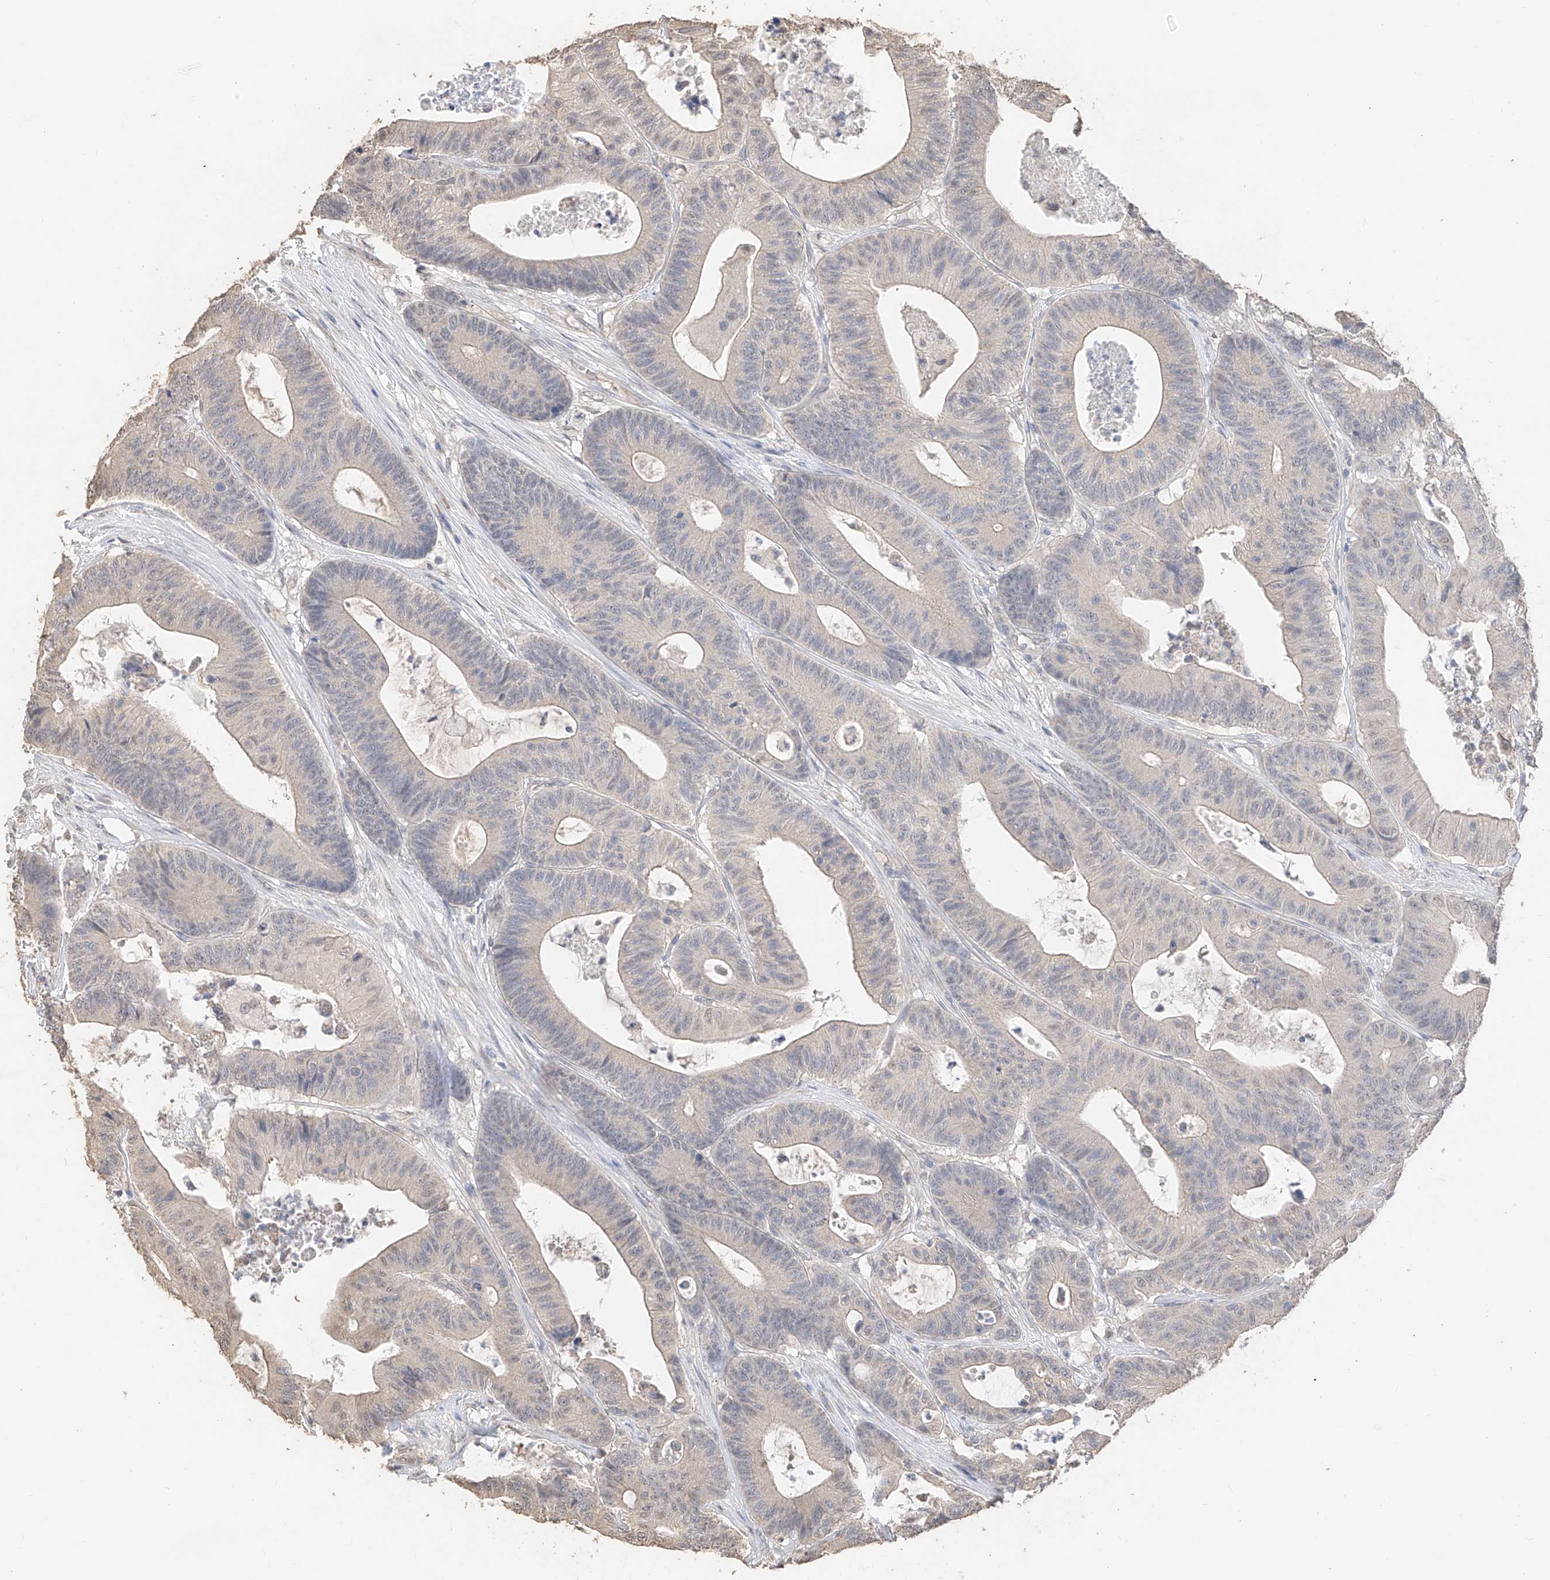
{"staining": {"intensity": "negative", "quantity": "none", "location": "none"}, "tissue": "colorectal cancer", "cell_type": "Tumor cells", "image_type": "cancer", "snomed": [{"axis": "morphology", "description": "Adenocarcinoma, NOS"}, {"axis": "topography", "description": "Colon"}], "caption": "IHC histopathology image of colorectal cancer stained for a protein (brown), which reveals no positivity in tumor cells.", "gene": "IL22RA2", "patient": {"sex": "female", "age": 84}}